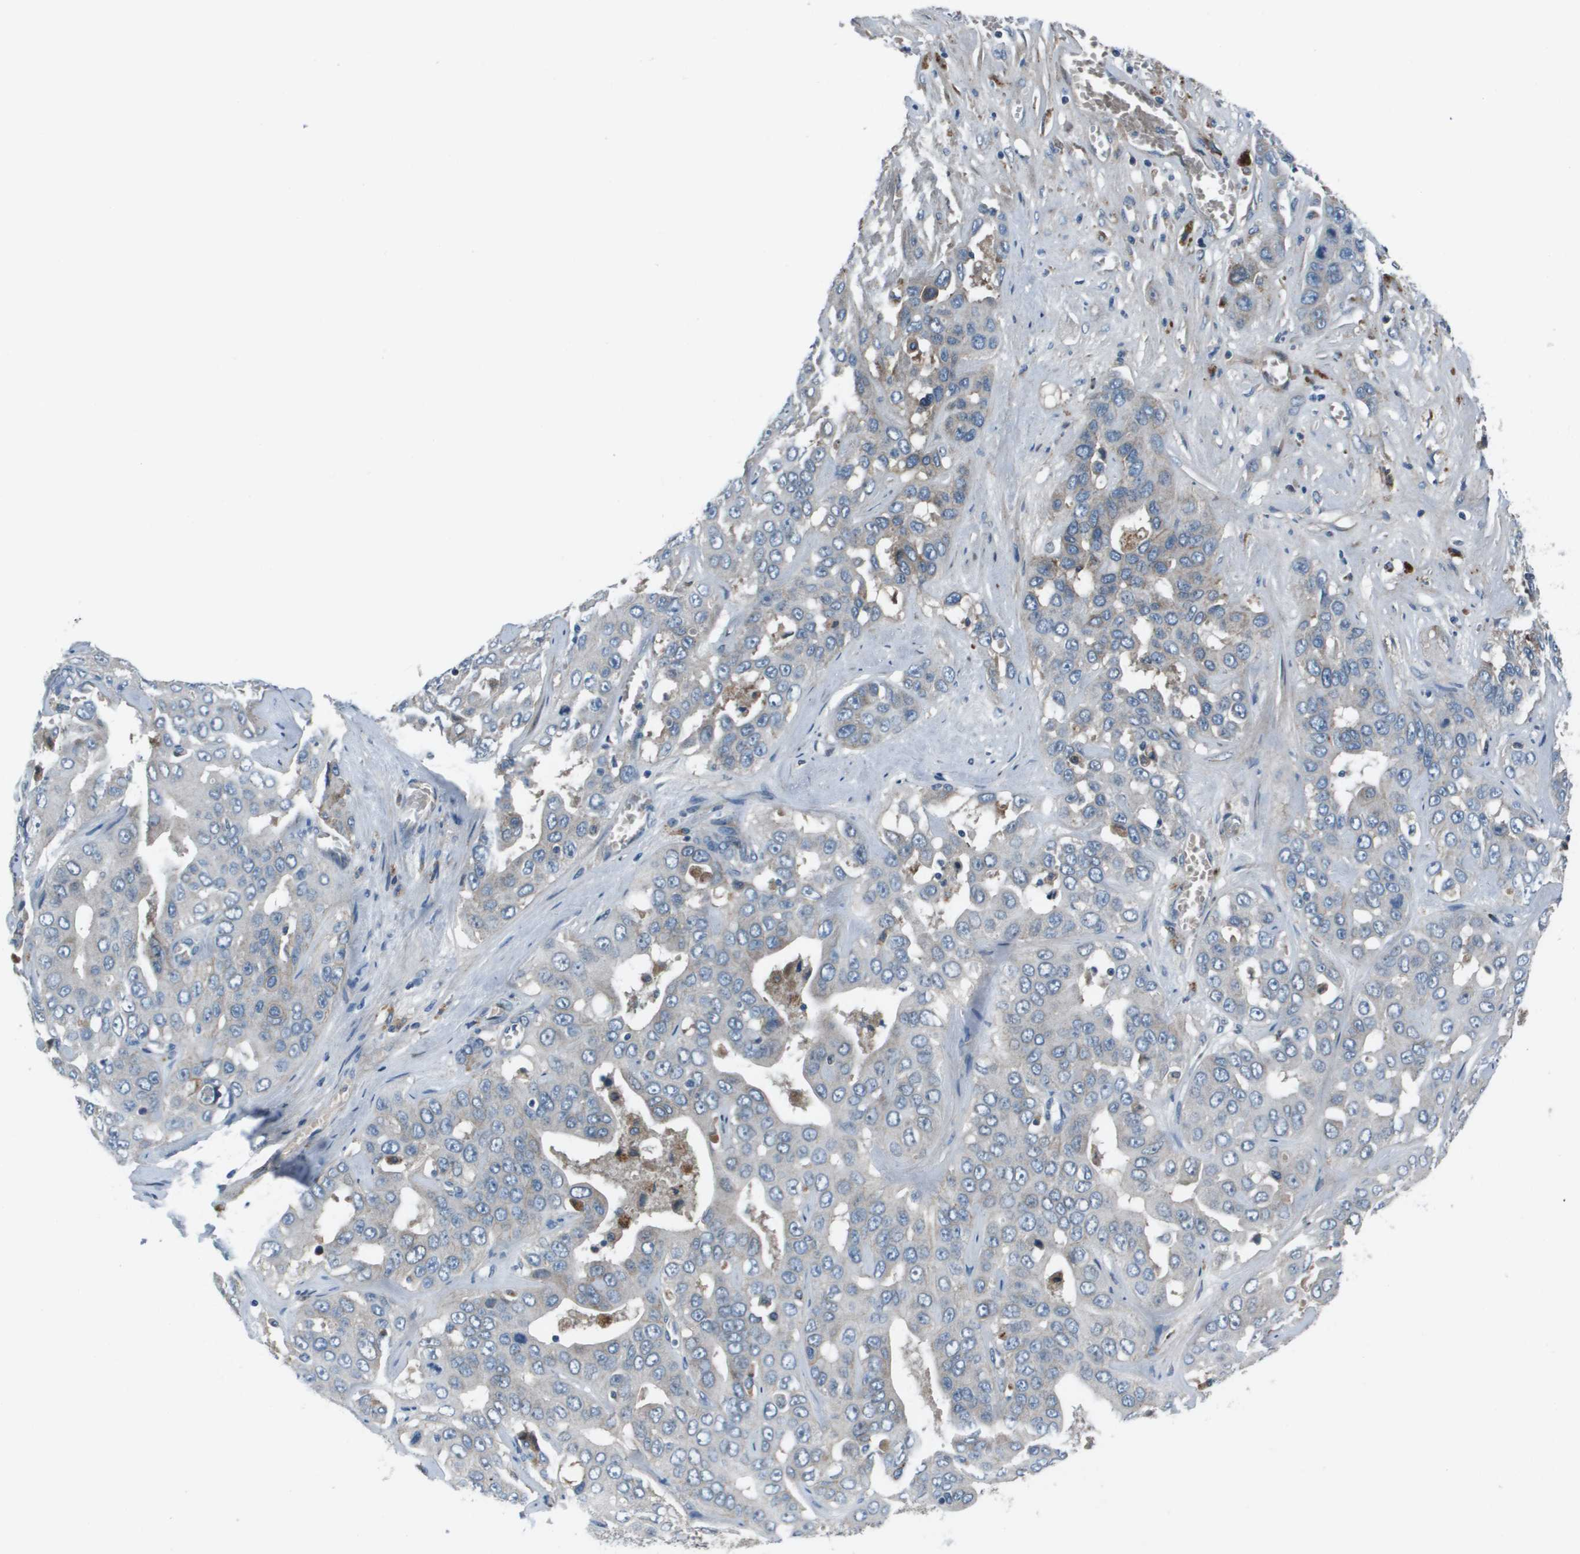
{"staining": {"intensity": "negative", "quantity": "none", "location": "none"}, "tissue": "liver cancer", "cell_type": "Tumor cells", "image_type": "cancer", "snomed": [{"axis": "morphology", "description": "Cholangiocarcinoma"}, {"axis": "topography", "description": "Liver"}], "caption": "Tumor cells are negative for brown protein staining in cholangiocarcinoma (liver). (Brightfield microscopy of DAB immunohistochemistry at high magnification).", "gene": "PCOLCE", "patient": {"sex": "female", "age": 52}}